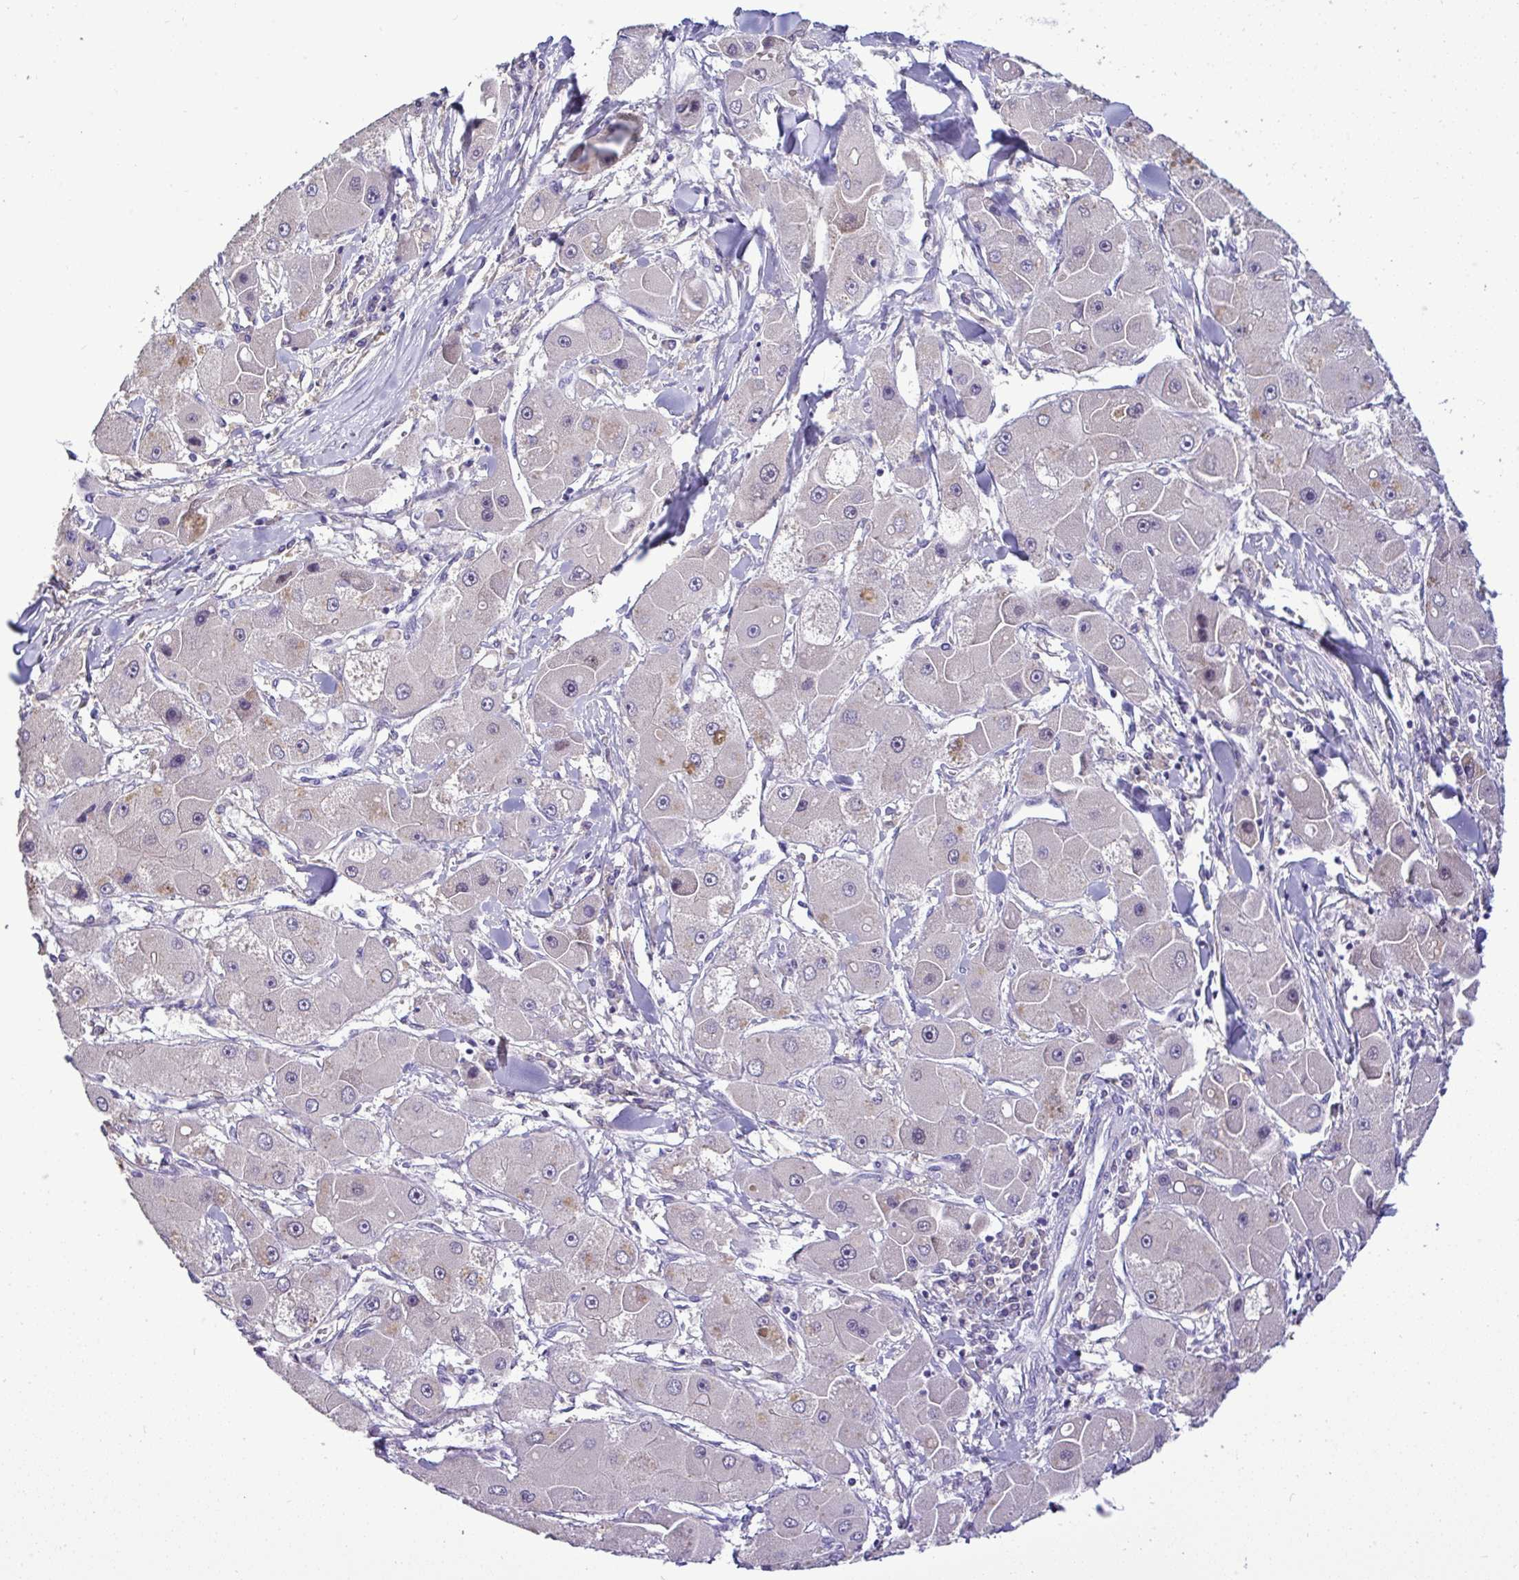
{"staining": {"intensity": "weak", "quantity": "25%-75%", "location": "cytoplasmic/membranous"}, "tissue": "liver cancer", "cell_type": "Tumor cells", "image_type": "cancer", "snomed": [{"axis": "morphology", "description": "Carcinoma, Hepatocellular, NOS"}, {"axis": "topography", "description": "Liver"}], "caption": "Brown immunohistochemical staining in liver cancer (hepatocellular carcinoma) exhibits weak cytoplasmic/membranous staining in about 25%-75% of tumor cells.", "gene": "ST8SIA2", "patient": {"sex": "male", "age": 24}}